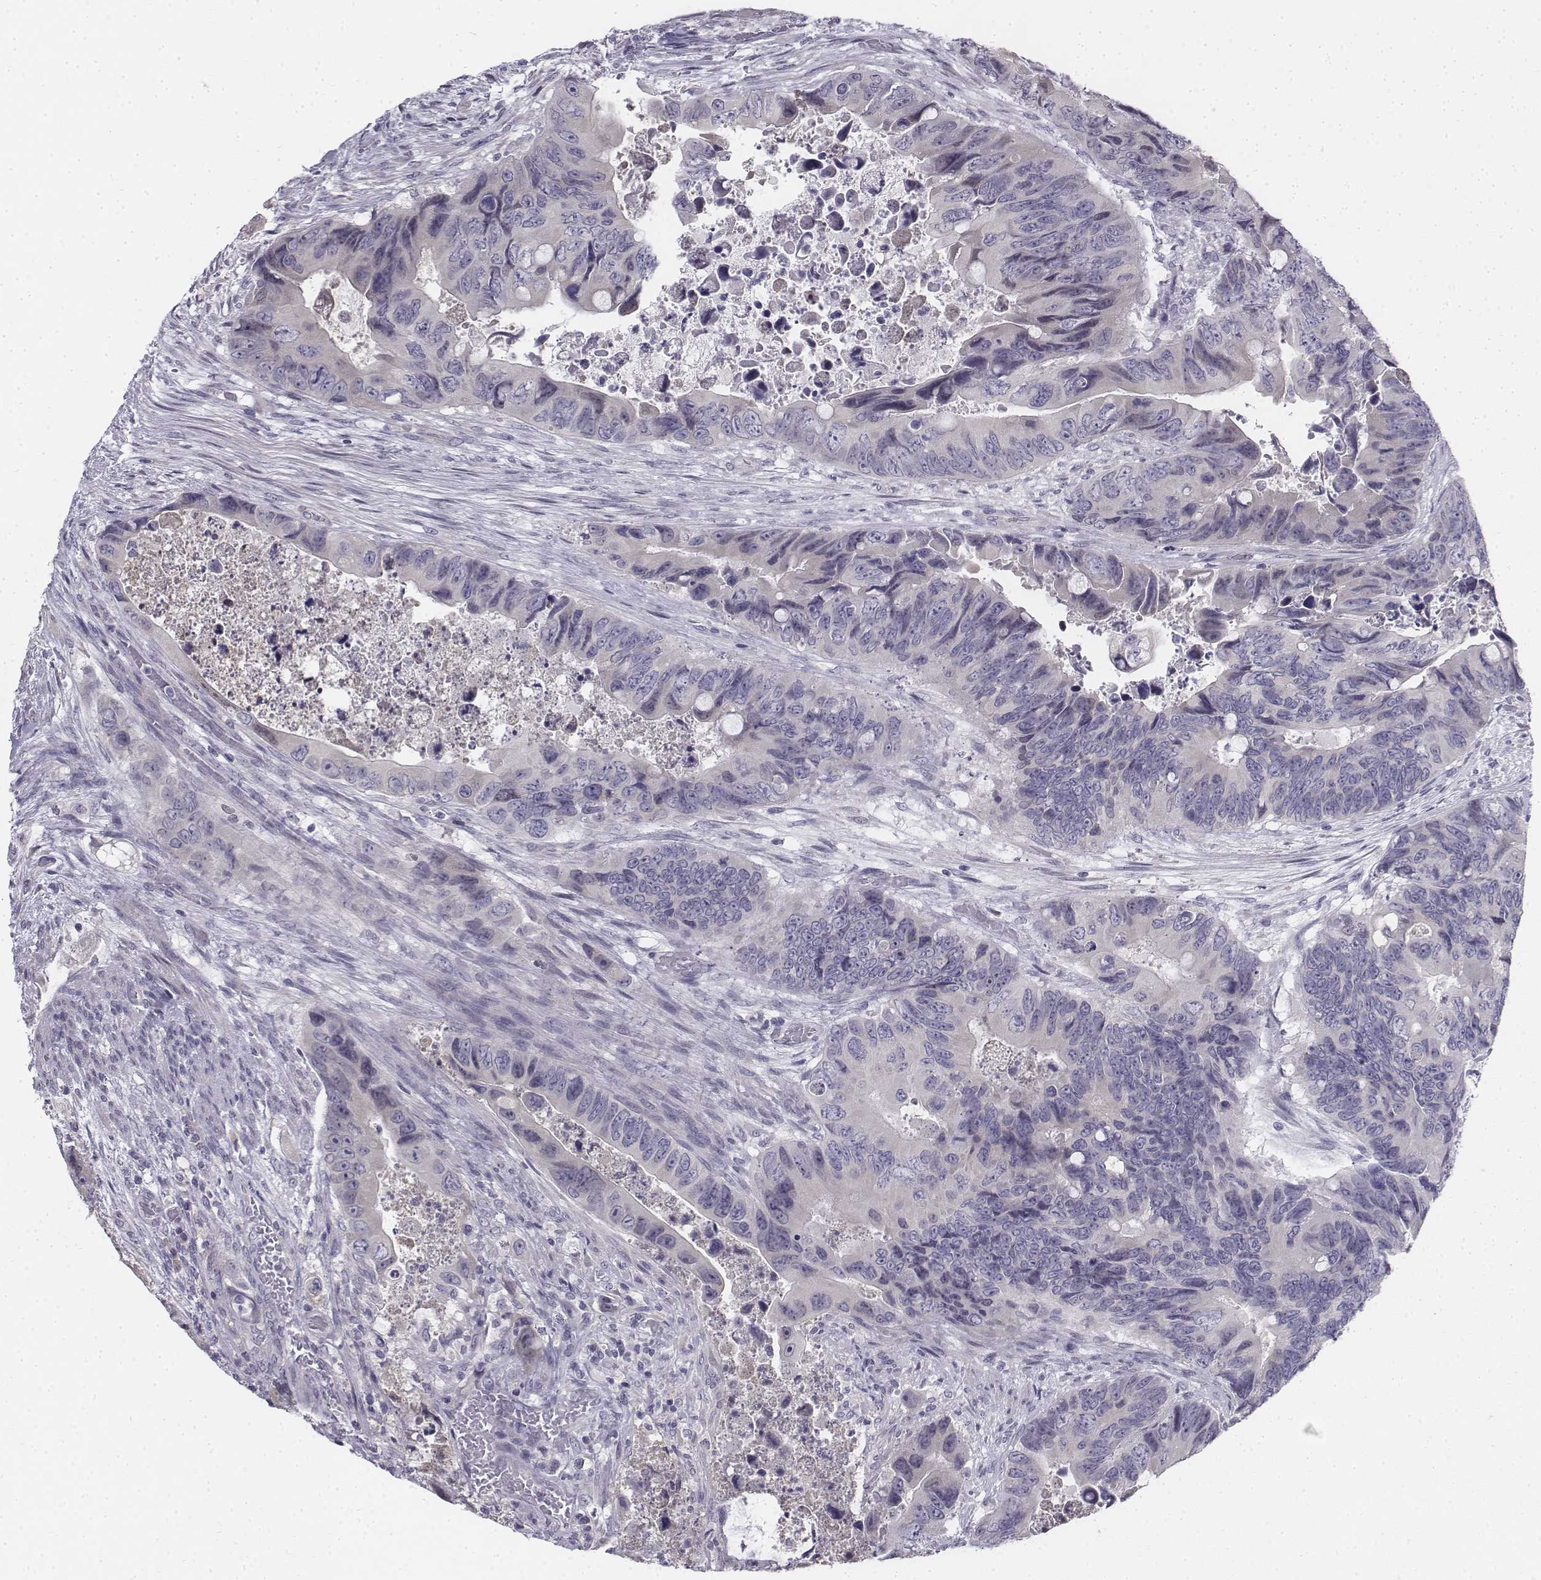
{"staining": {"intensity": "negative", "quantity": "none", "location": "none"}, "tissue": "colorectal cancer", "cell_type": "Tumor cells", "image_type": "cancer", "snomed": [{"axis": "morphology", "description": "Adenocarcinoma, NOS"}, {"axis": "topography", "description": "Rectum"}], "caption": "Tumor cells are negative for brown protein staining in colorectal cancer (adenocarcinoma). Brightfield microscopy of immunohistochemistry stained with DAB (brown) and hematoxylin (blue), captured at high magnification.", "gene": "PENK", "patient": {"sex": "male", "age": 63}}